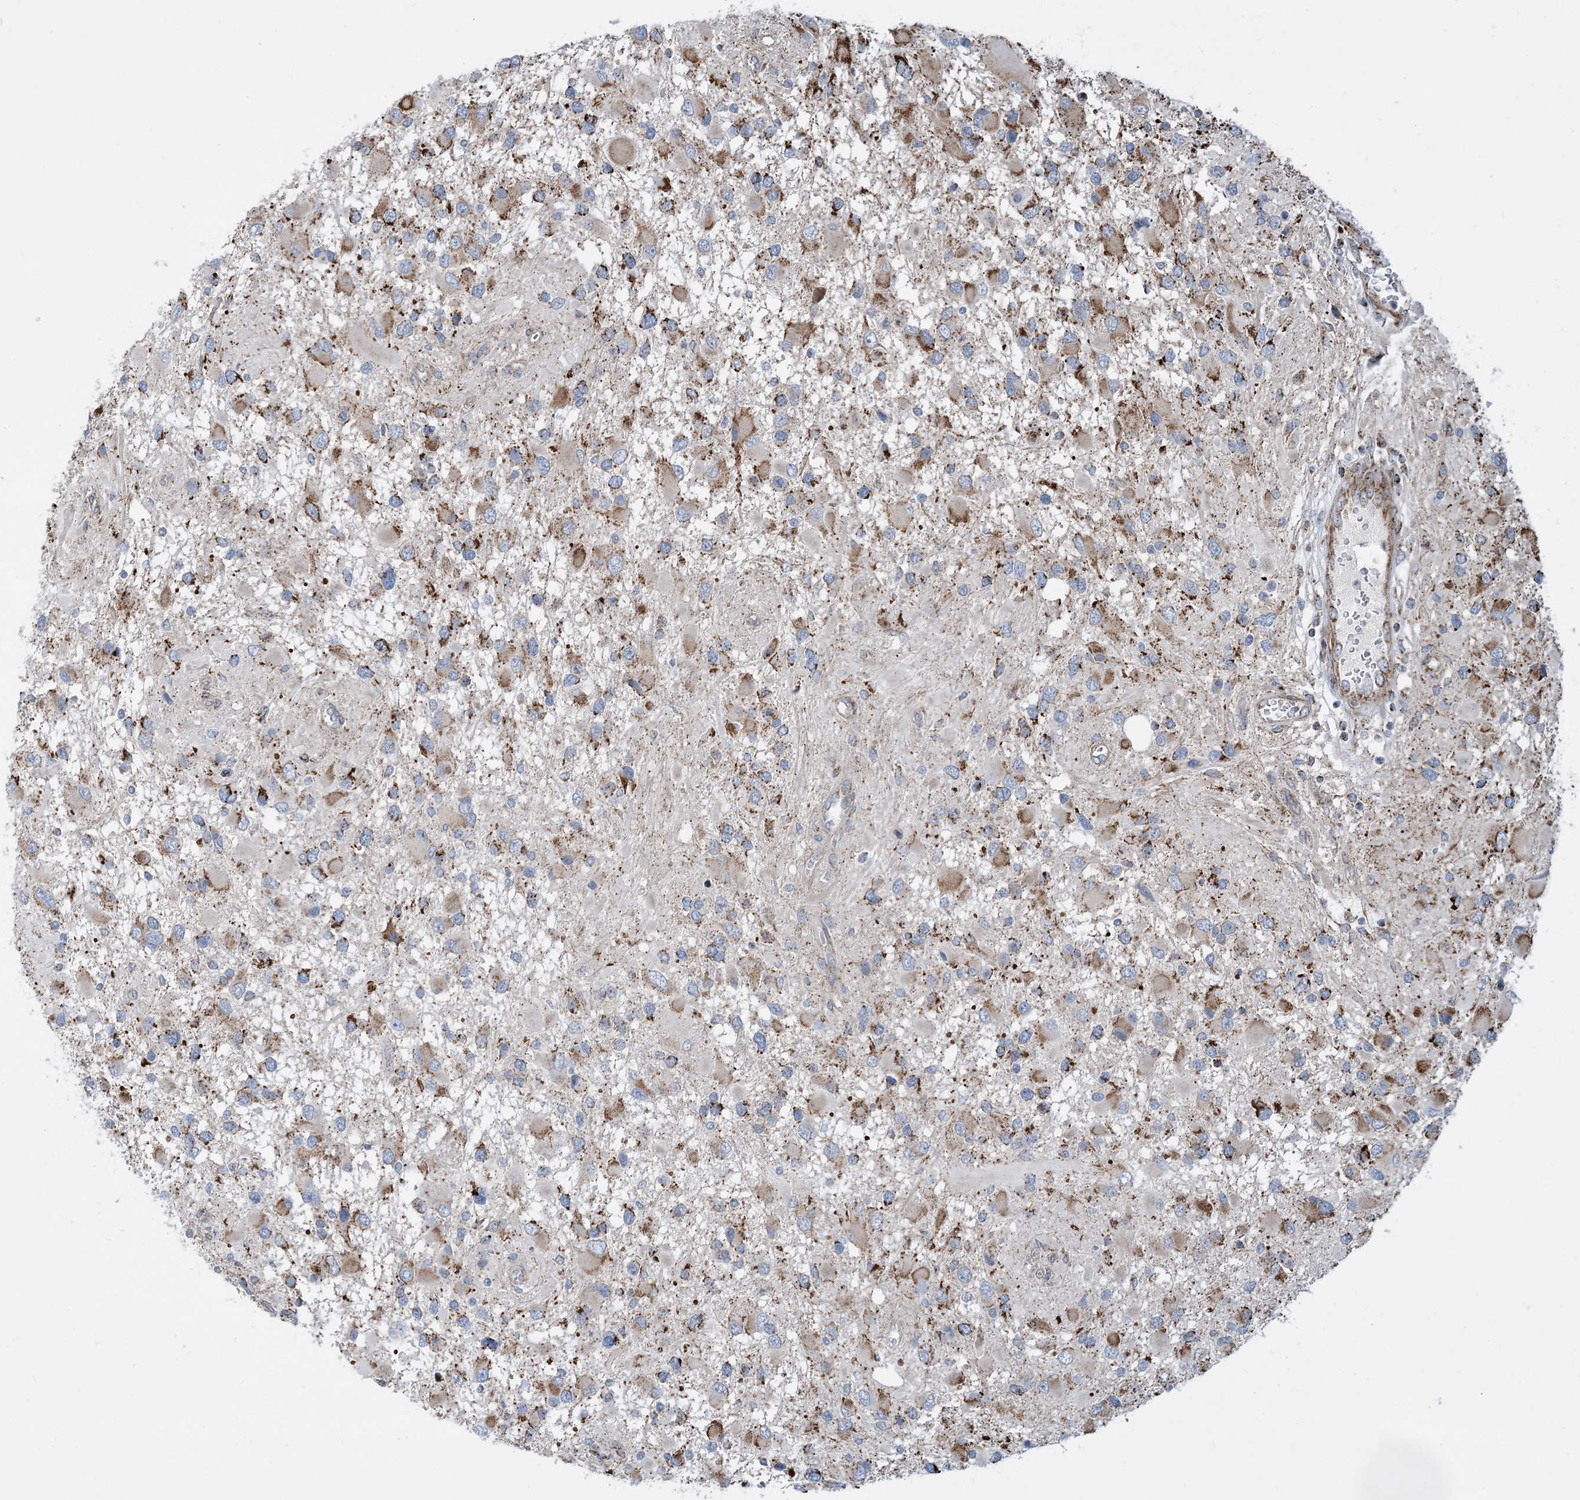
{"staining": {"intensity": "moderate", "quantity": "25%-75%", "location": "cytoplasmic/membranous"}, "tissue": "glioma", "cell_type": "Tumor cells", "image_type": "cancer", "snomed": [{"axis": "morphology", "description": "Glioma, malignant, High grade"}, {"axis": "topography", "description": "Brain"}], "caption": "Protein analysis of malignant glioma (high-grade) tissue reveals moderate cytoplasmic/membranous positivity in approximately 25%-75% of tumor cells. (DAB (3,3'-diaminobenzidine) IHC with brightfield microscopy, high magnification).", "gene": "PCDHGA1", "patient": {"sex": "male", "age": 53}}